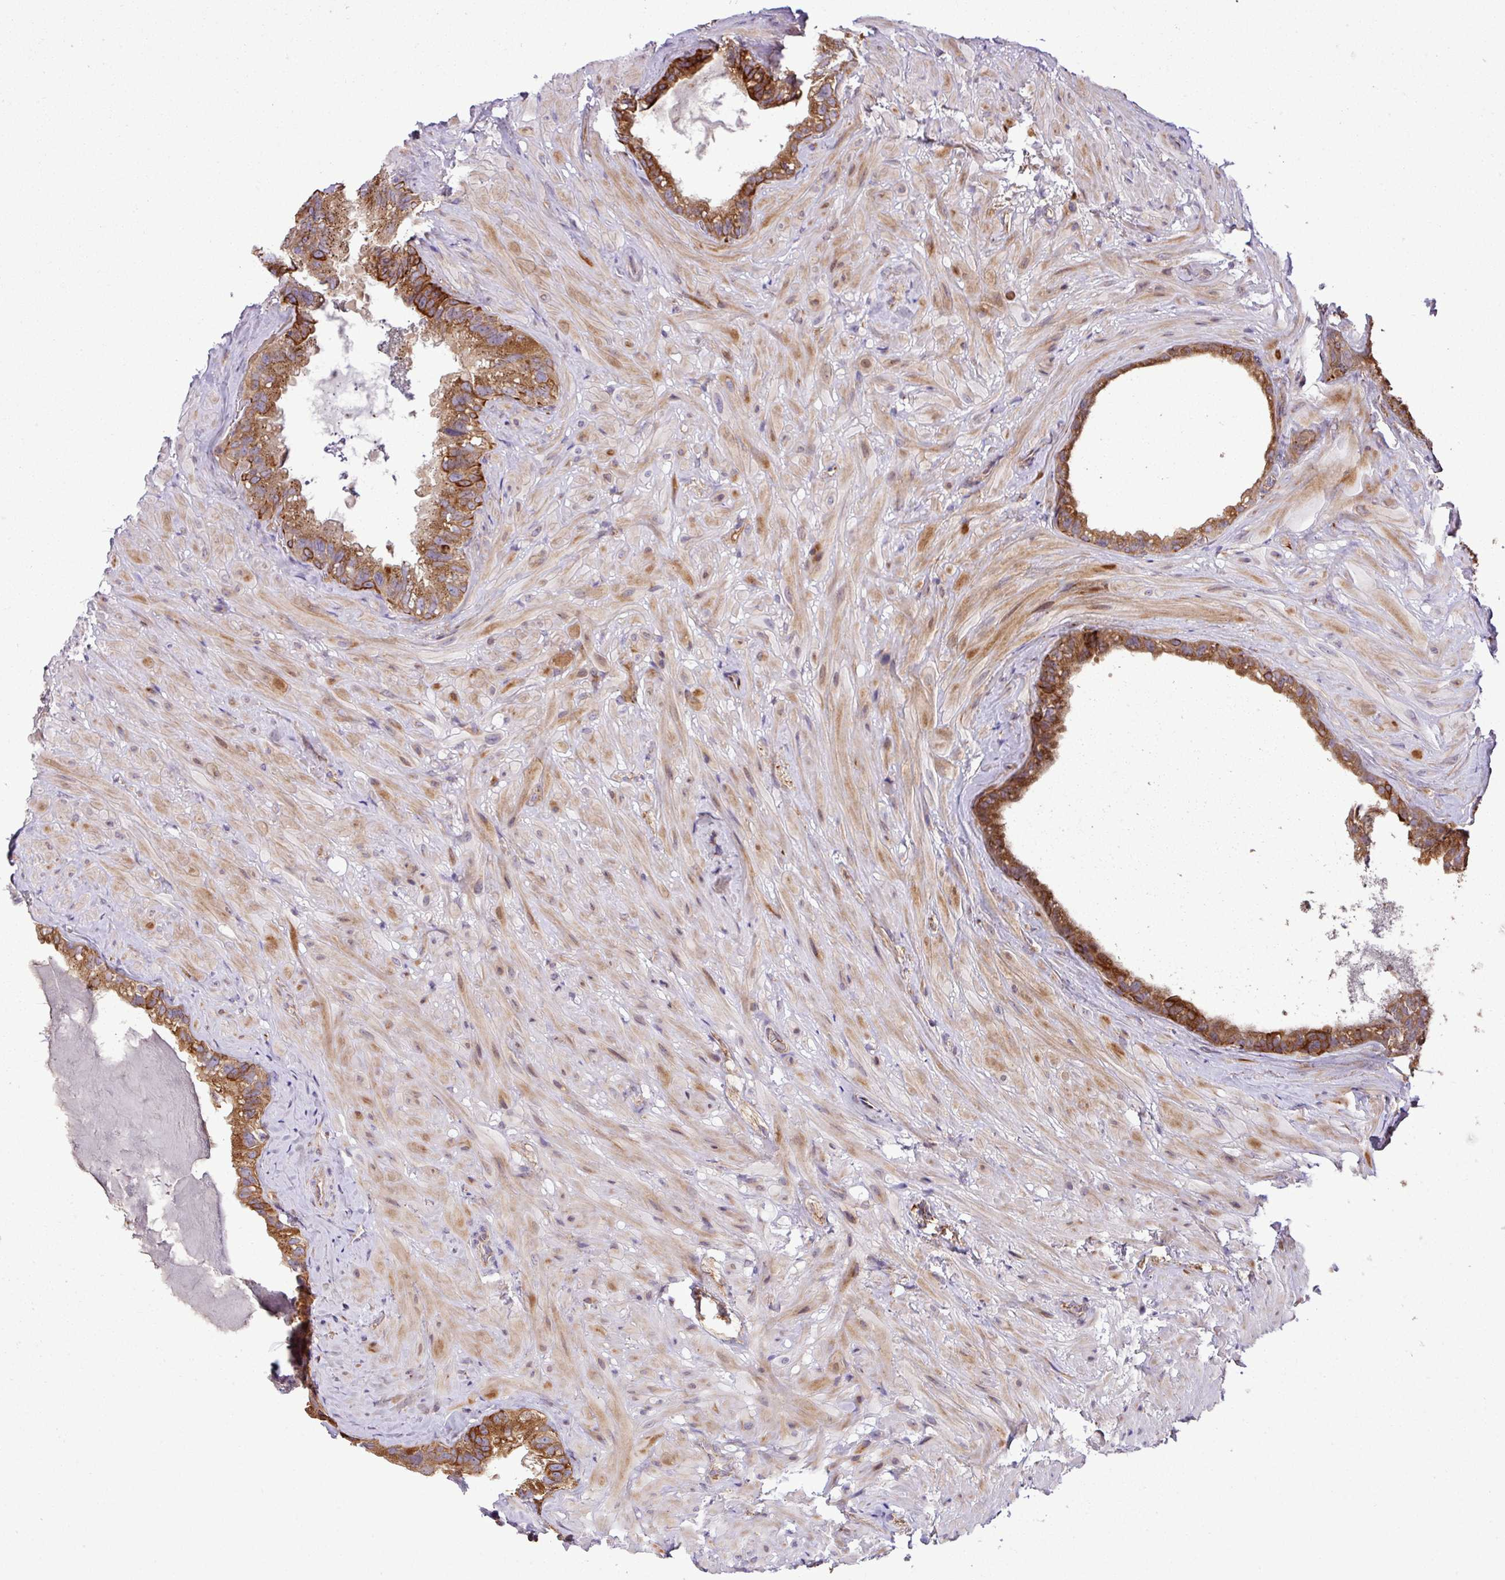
{"staining": {"intensity": "strong", "quantity": ">75%", "location": "cytoplasmic/membranous"}, "tissue": "seminal vesicle", "cell_type": "Glandular cells", "image_type": "normal", "snomed": [{"axis": "morphology", "description": "Normal tissue, NOS"}, {"axis": "topography", "description": "Seminal veicle"}], "caption": "This photomicrograph demonstrates immunohistochemistry (IHC) staining of unremarkable human seminal vesicle, with high strong cytoplasmic/membranous expression in about >75% of glandular cells.", "gene": "ZNF569", "patient": {"sex": "male", "age": 60}}